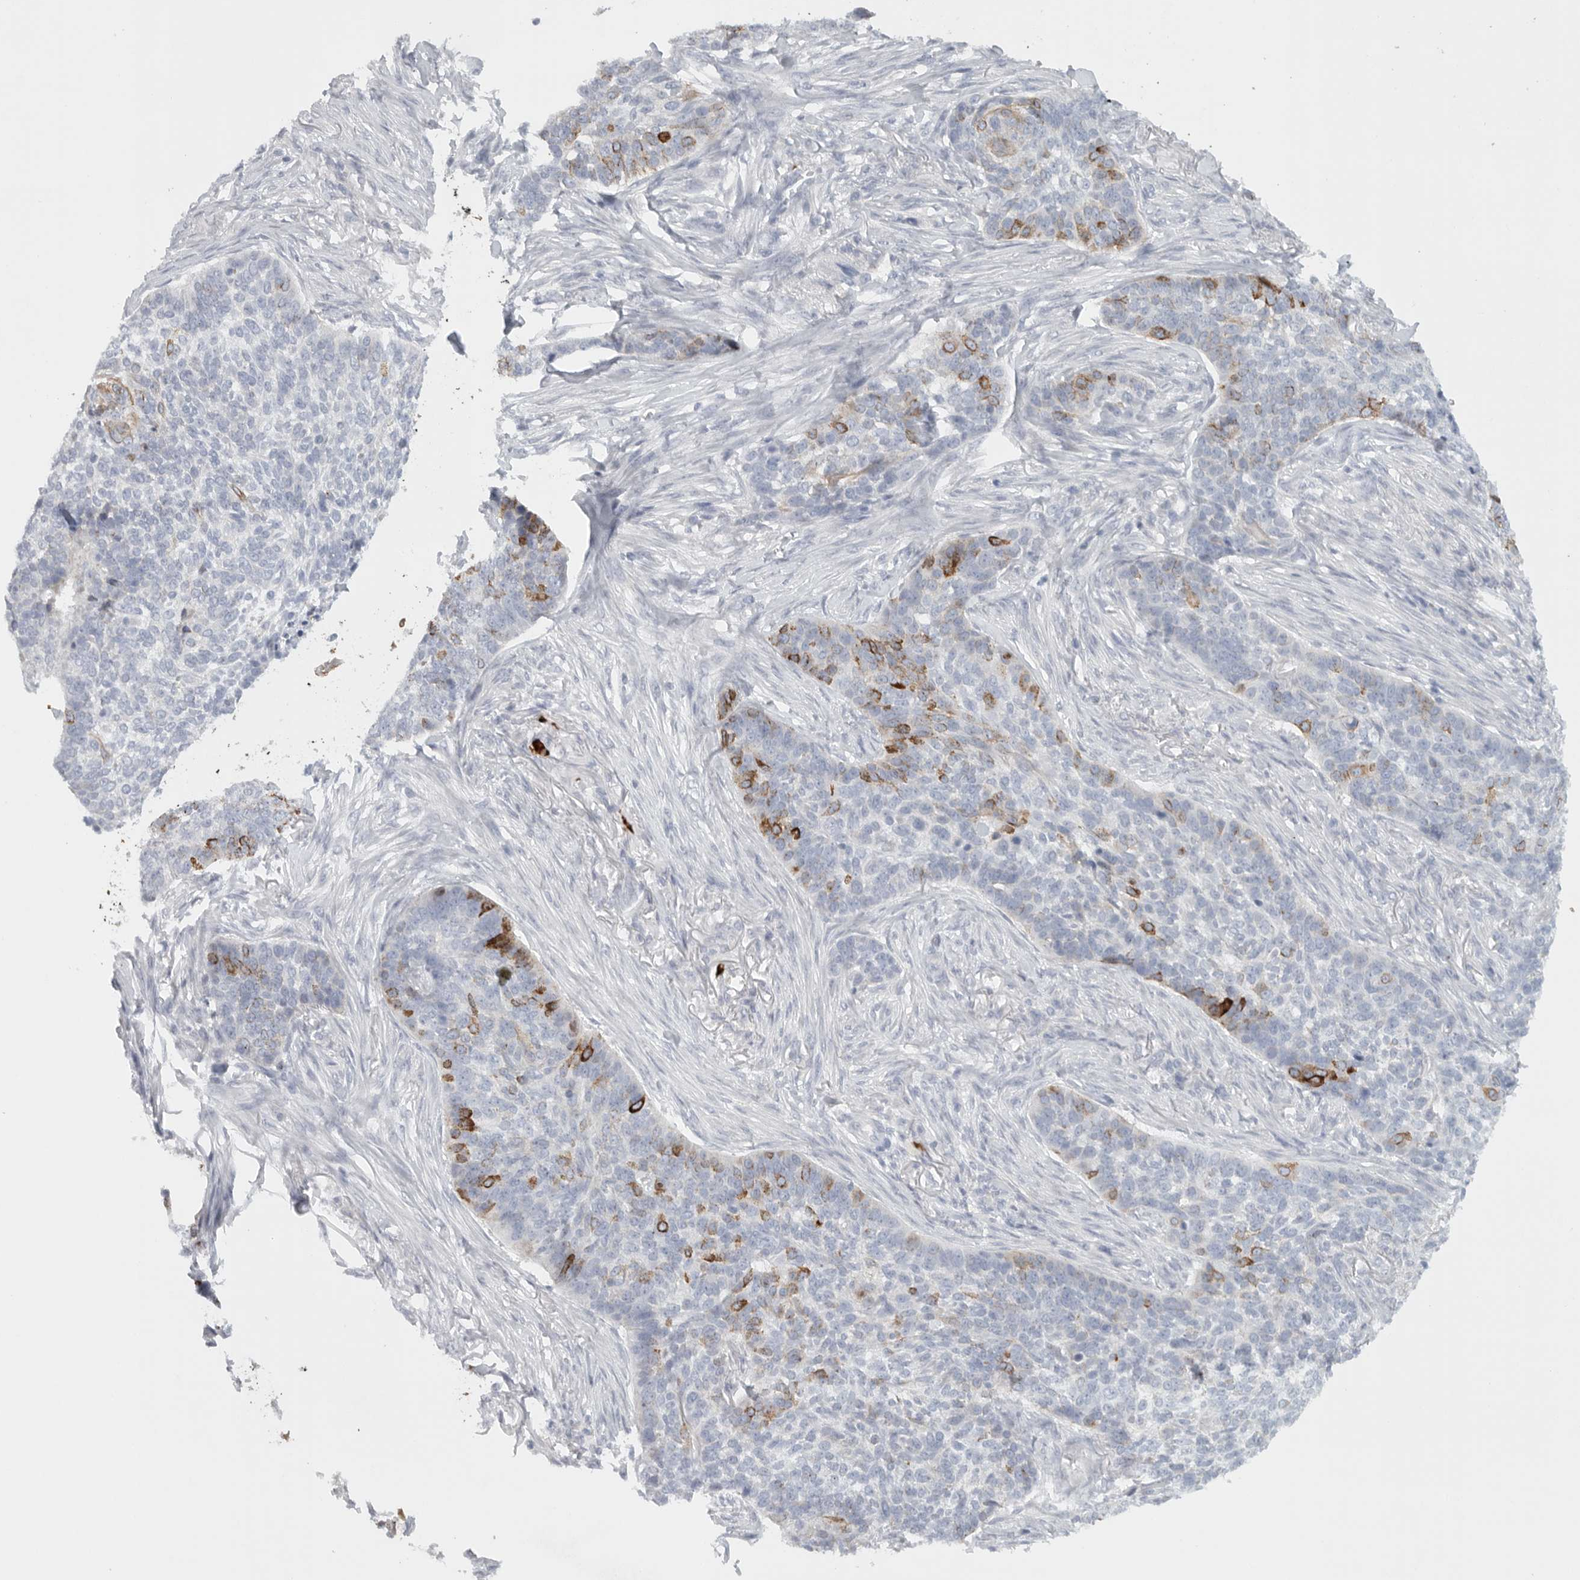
{"staining": {"intensity": "moderate", "quantity": "<25%", "location": "cytoplasmic/membranous"}, "tissue": "skin cancer", "cell_type": "Tumor cells", "image_type": "cancer", "snomed": [{"axis": "morphology", "description": "Basal cell carcinoma"}, {"axis": "topography", "description": "Skin"}], "caption": "Immunohistochemical staining of human basal cell carcinoma (skin) shows low levels of moderate cytoplasmic/membranous positivity in about <25% of tumor cells.", "gene": "TMEM69", "patient": {"sex": "male", "age": 85}}